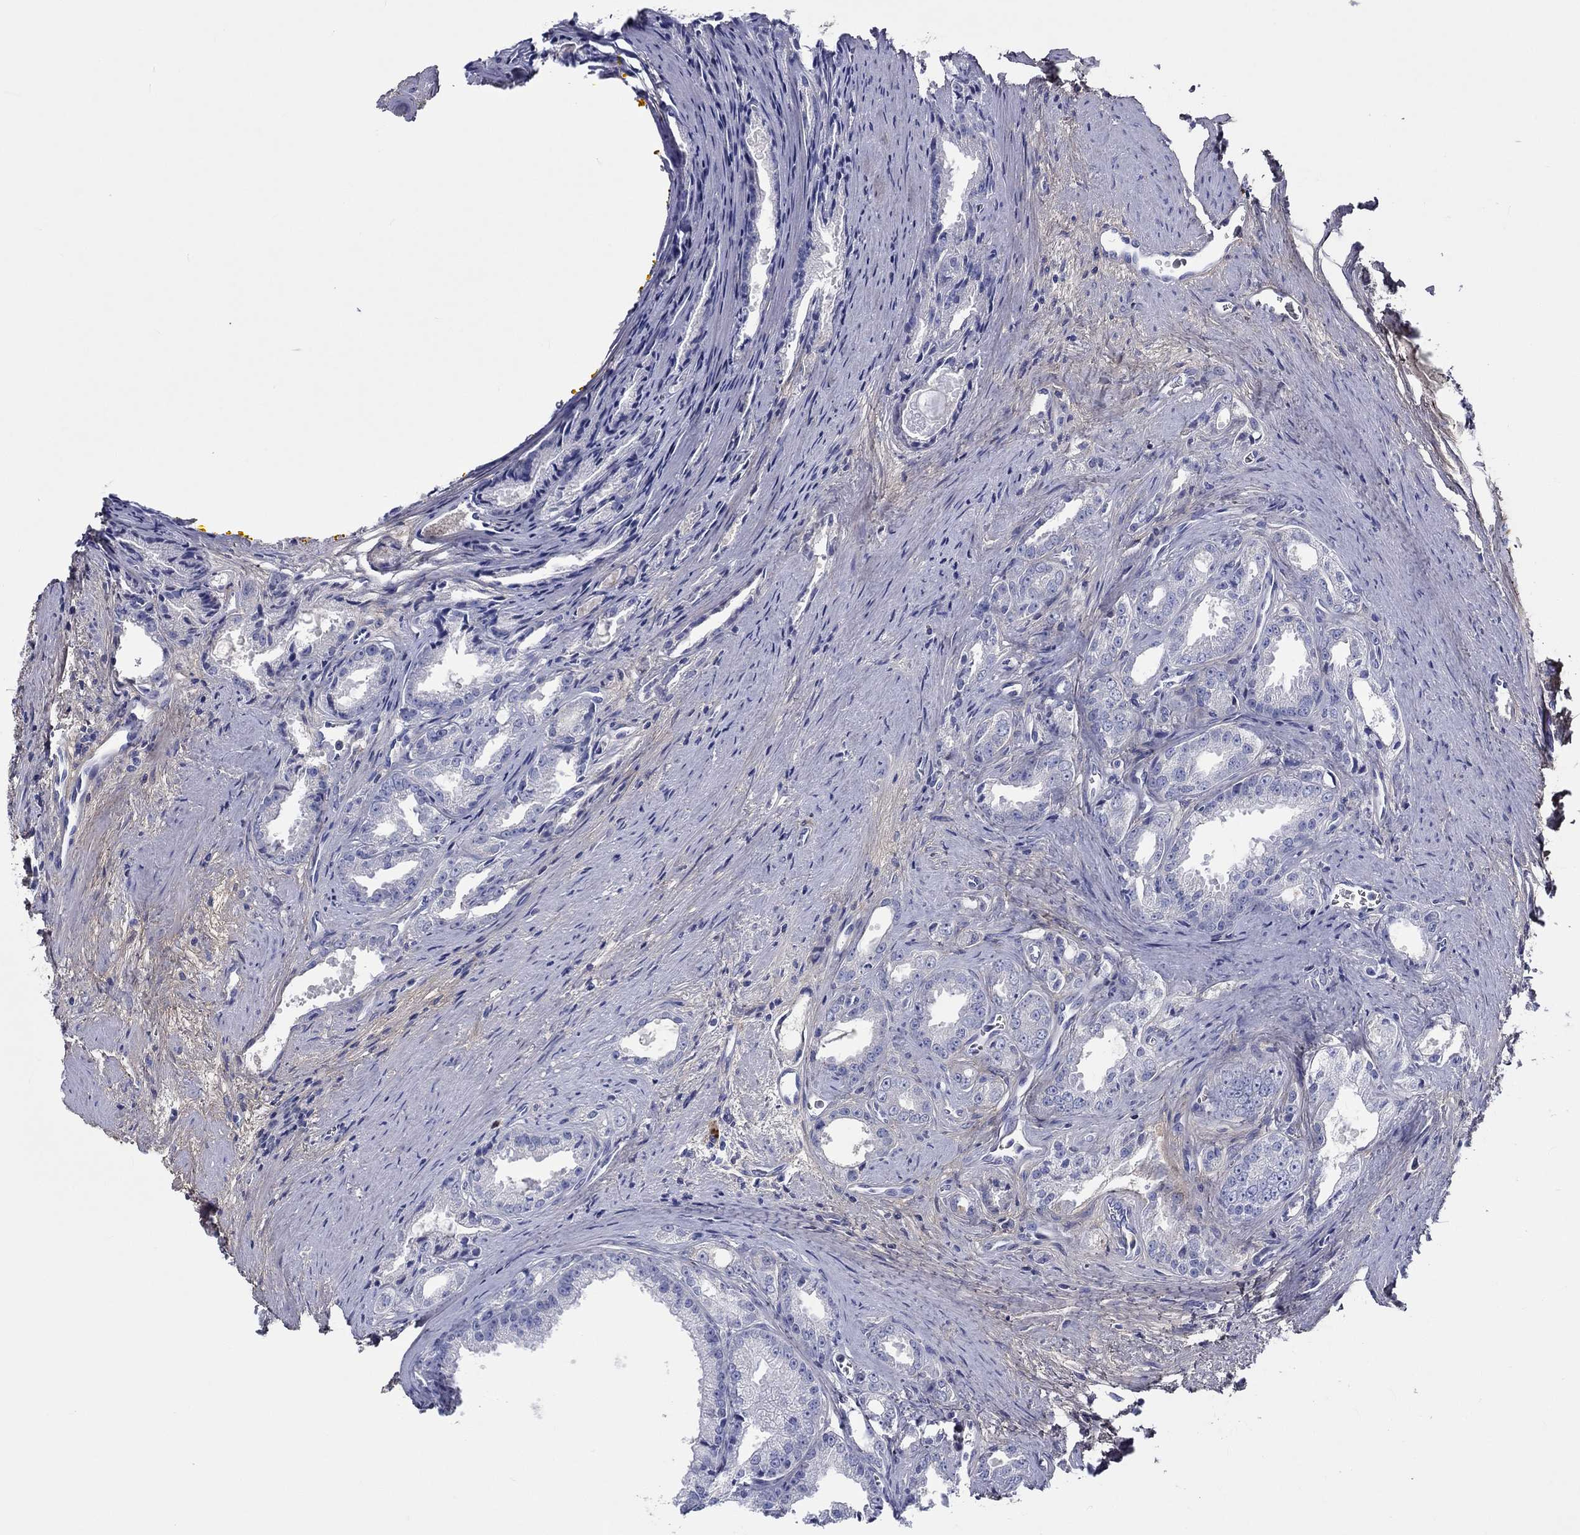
{"staining": {"intensity": "negative", "quantity": "none", "location": "none"}, "tissue": "prostate cancer", "cell_type": "Tumor cells", "image_type": "cancer", "snomed": [{"axis": "morphology", "description": "Adenocarcinoma, NOS"}, {"axis": "morphology", "description": "Adenocarcinoma, High grade"}, {"axis": "topography", "description": "Prostate"}], "caption": "The histopathology image exhibits no significant staining in tumor cells of high-grade adenocarcinoma (prostate). (Stains: DAB immunohistochemistry with hematoxylin counter stain, Microscopy: brightfield microscopy at high magnification).", "gene": "TGFBI", "patient": {"sex": "male", "age": 70}}